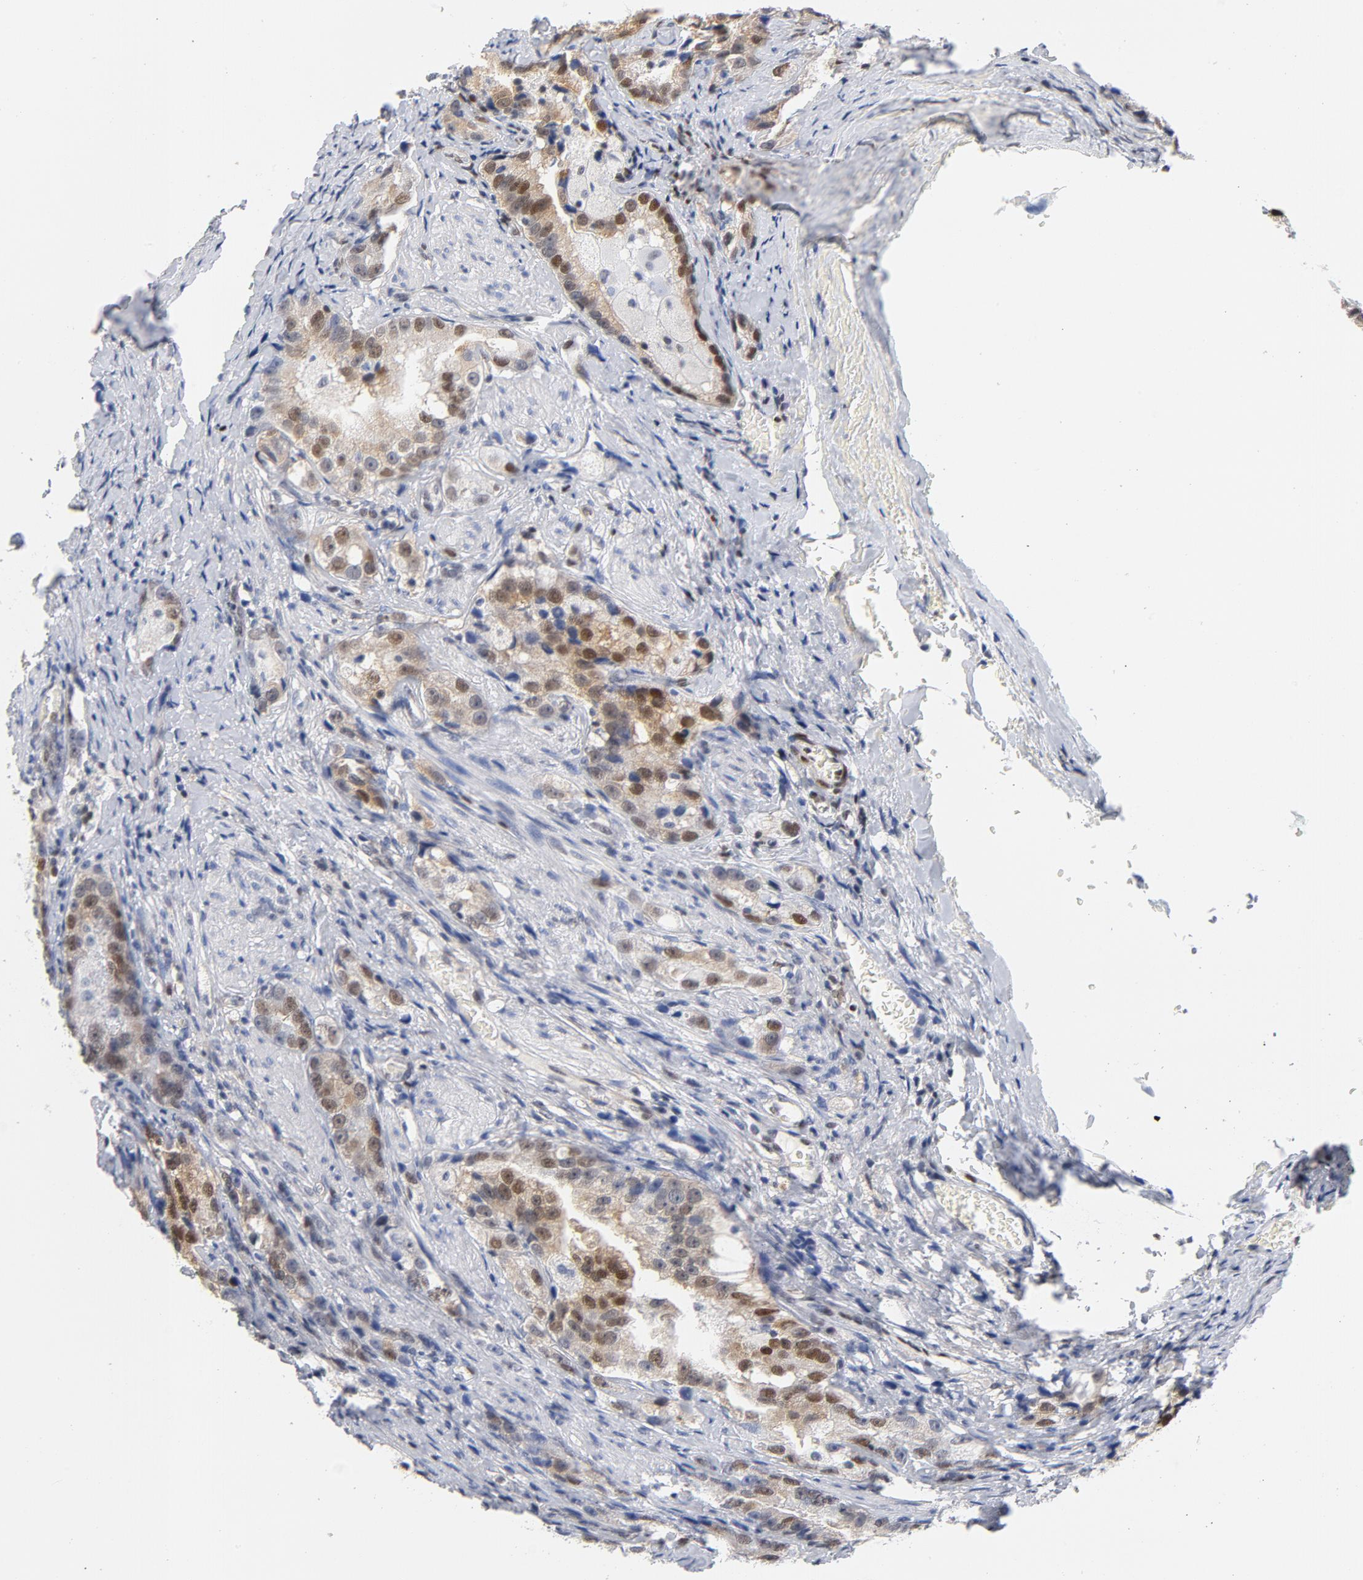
{"staining": {"intensity": "strong", "quantity": ">75%", "location": "cytoplasmic/membranous,nuclear"}, "tissue": "prostate cancer", "cell_type": "Tumor cells", "image_type": "cancer", "snomed": [{"axis": "morphology", "description": "Adenocarcinoma, High grade"}, {"axis": "topography", "description": "Prostate"}], "caption": "Strong cytoplasmic/membranous and nuclear expression for a protein is present in about >75% of tumor cells of prostate cancer (high-grade adenocarcinoma) using immunohistochemistry (IHC).", "gene": "CDKN1B", "patient": {"sex": "male", "age": 63}}